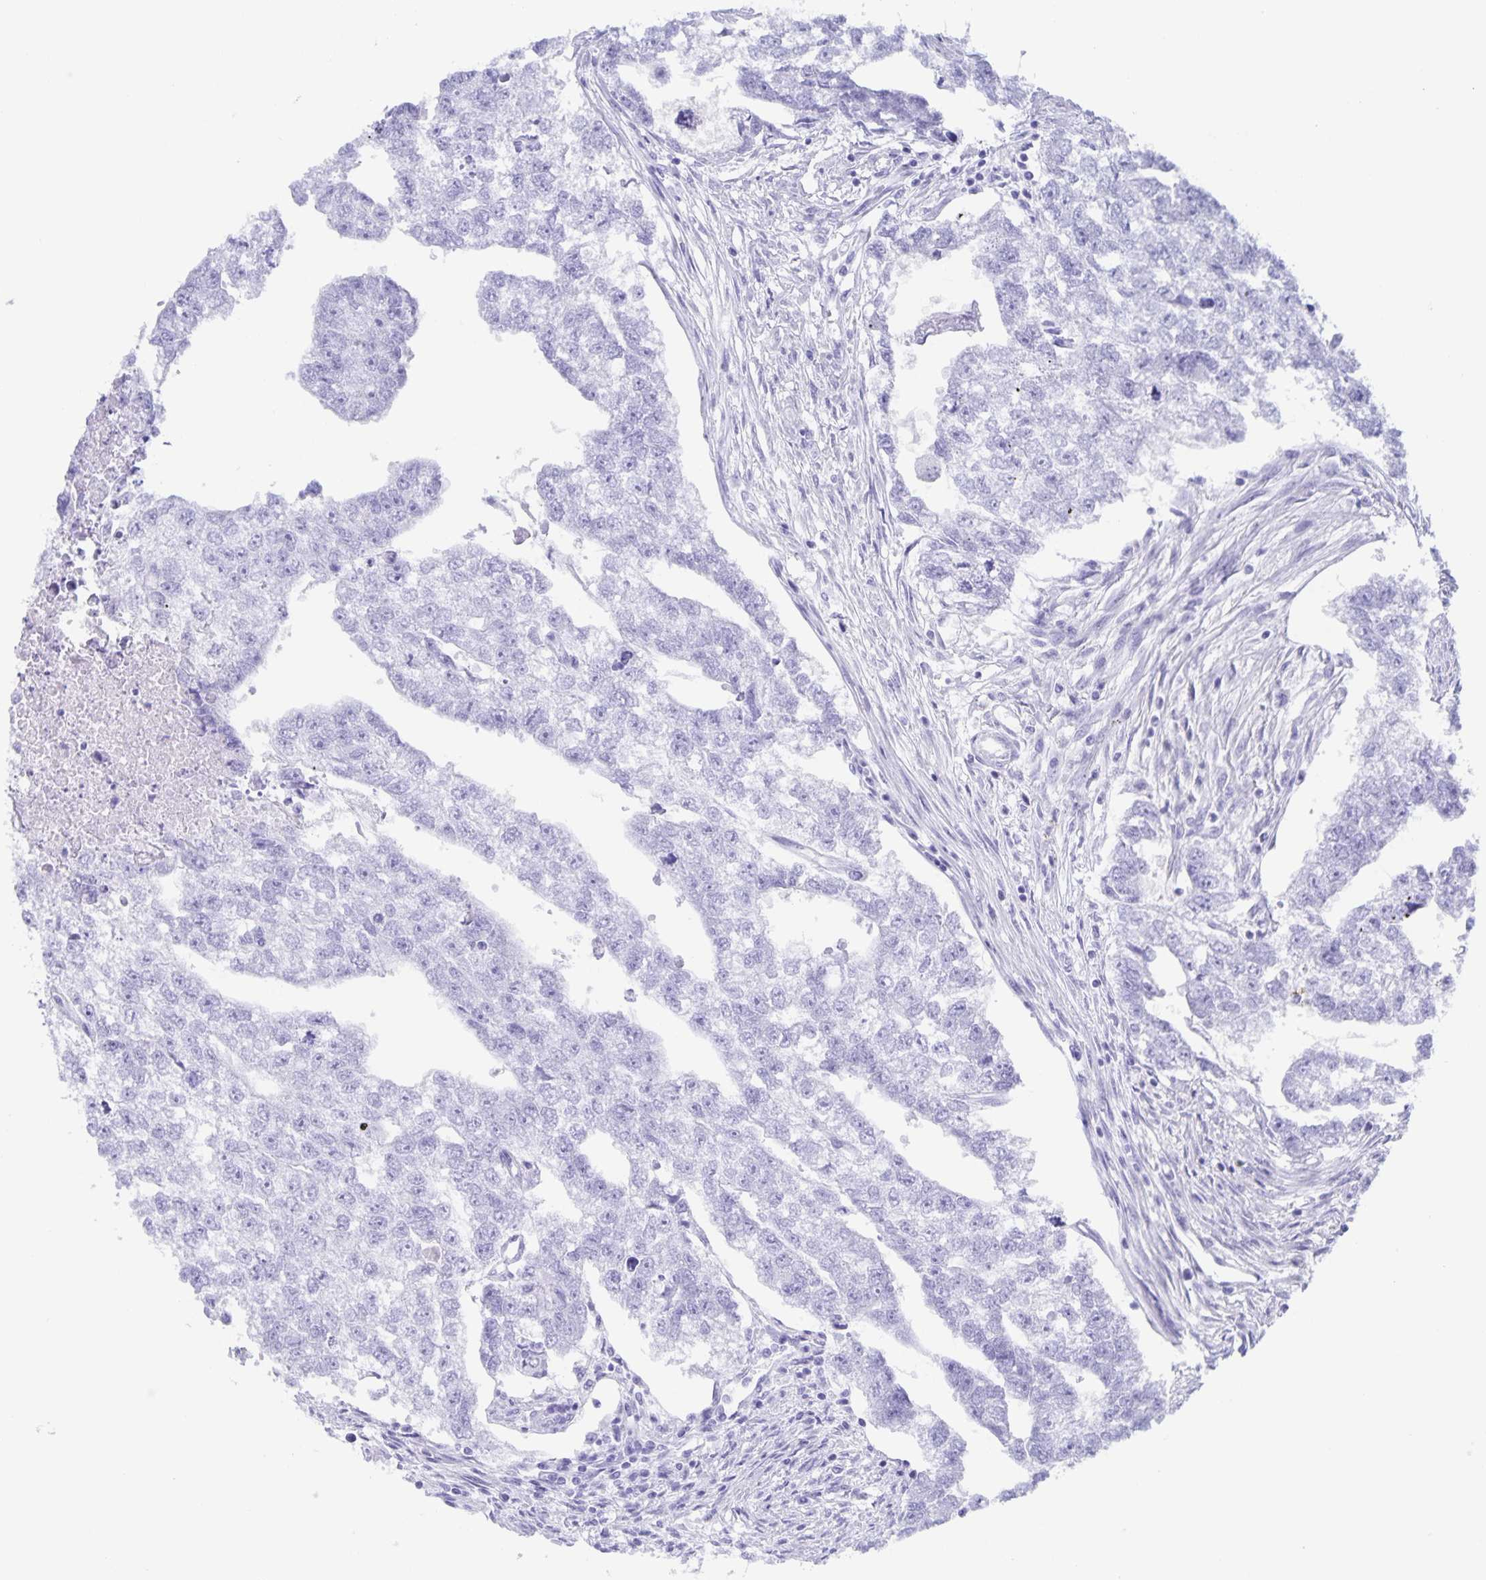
{"staining": {"intensity": "negative", "quantity": "none", "location": "none"}, "tissue": "testis cancer", "cell_type": "Tumor cells", "image_type": "cancer", "snomed": [{"axis": "morphology", "description": "Carcinoma, Embryonal, NOS"}, {"axis": "morphology", "description": "Teratoma, malignant, NOS"}, {"axis": "topography", "description": "Testis"}], "caption": "The photomicrograph displays no significant positivity in tumor cells of testis cancer (embryonal carcinoma). The staining was performed using DAB to visualize the protein expression in brown, while the nuclei were stained in blue with hematoxylin (Magnification: 20x).", "gene": "AQP4", "patient": {"sex": "male", "age": 44}}